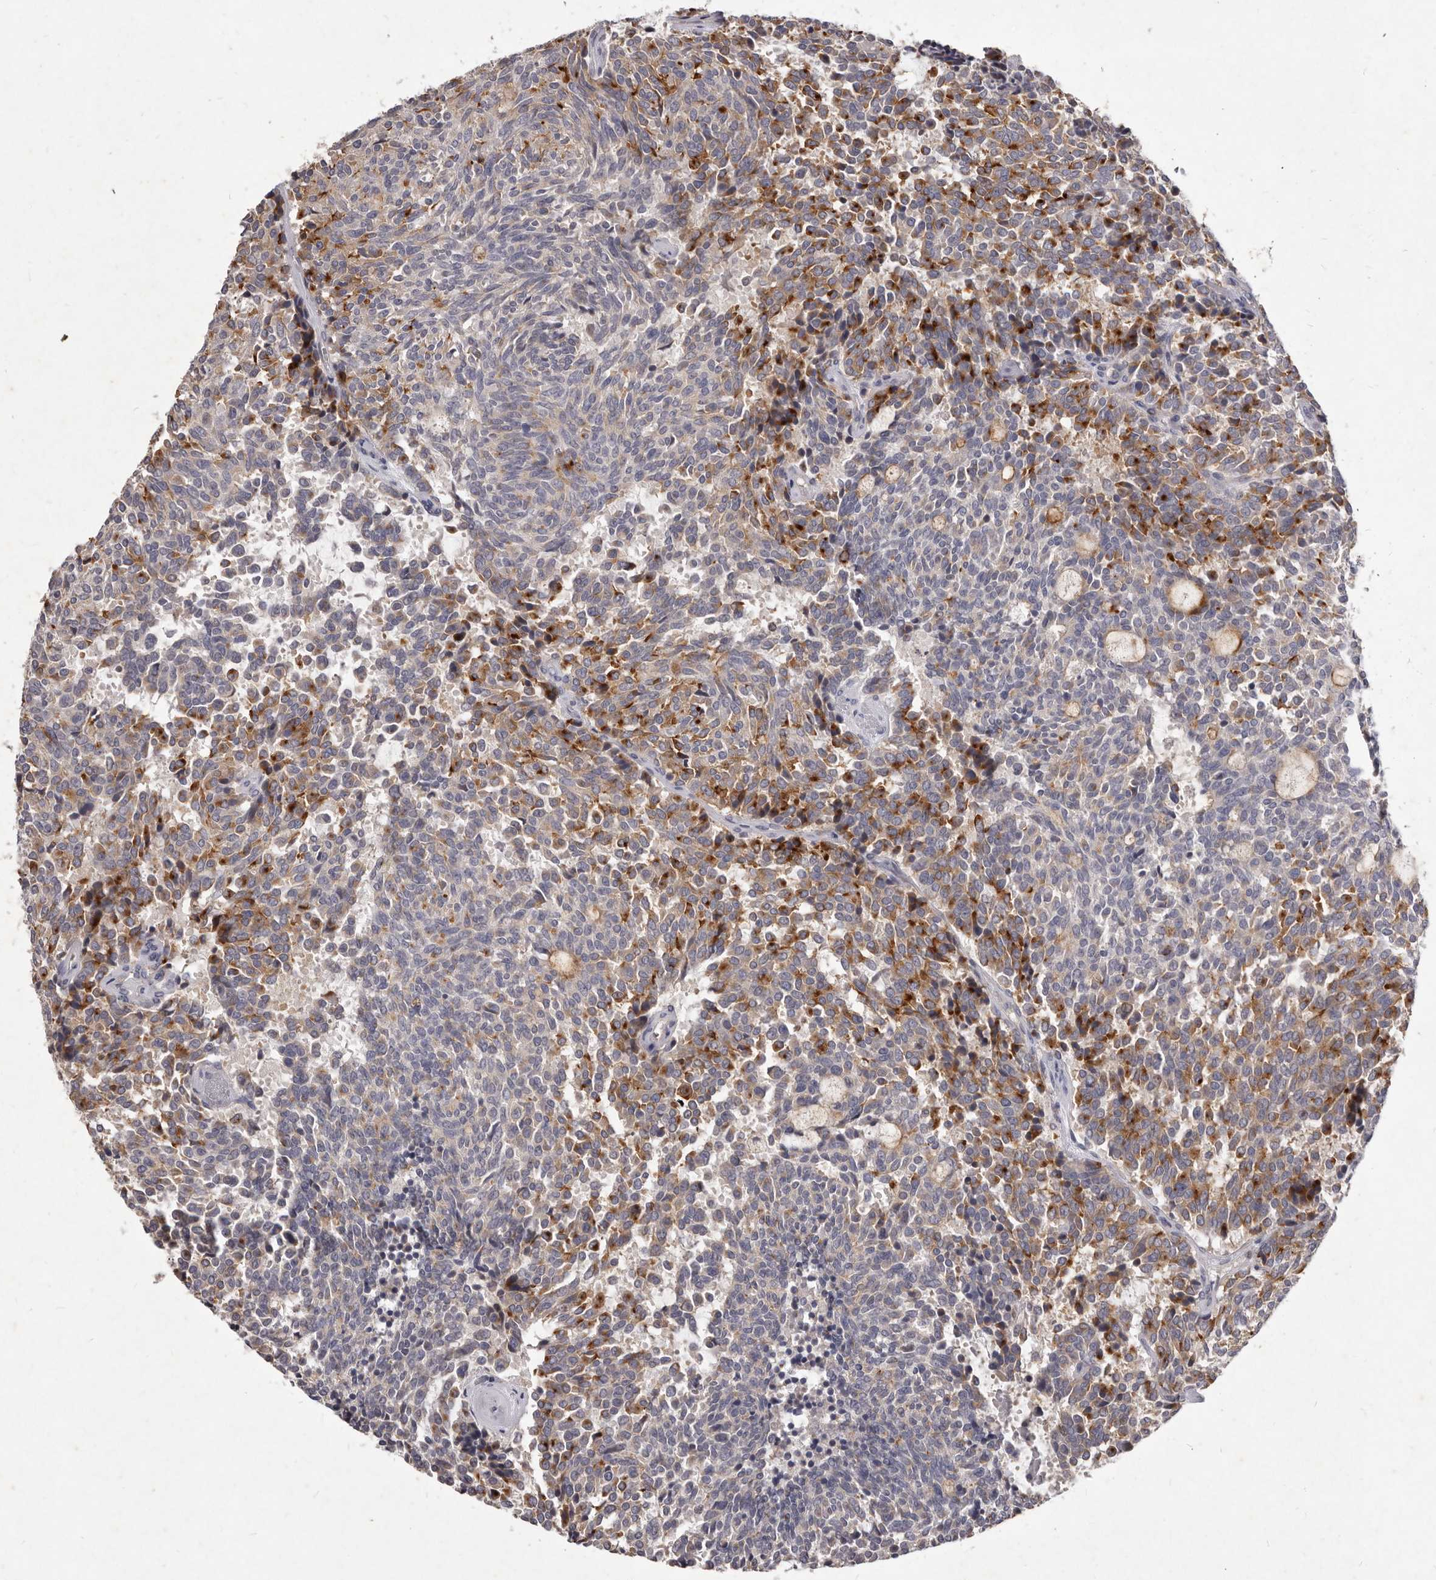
{"staining": {"intensity": "moderate", "quantity": "25%-75%", "location": "cytoplasmic/membranous"}, "tissue": "carcinoid", "cell_type": "Tumor cells", "image_type": "cancer", "snomed": [{"axis": "morphology", "description": "Carcinoid, malignant, NOS"}, {"axis": "topography", "description": "Pancreas"}], "caption": "IHC histopathology image of malignant carcinoid stained for a protein (brown), which exhibits medium levels of moderate cytoplasmic/membranous positivity in about 25%-75% of tumor cells.", "gene": "GPRC5C", "patient": {"sex": "female", "age": 54}}